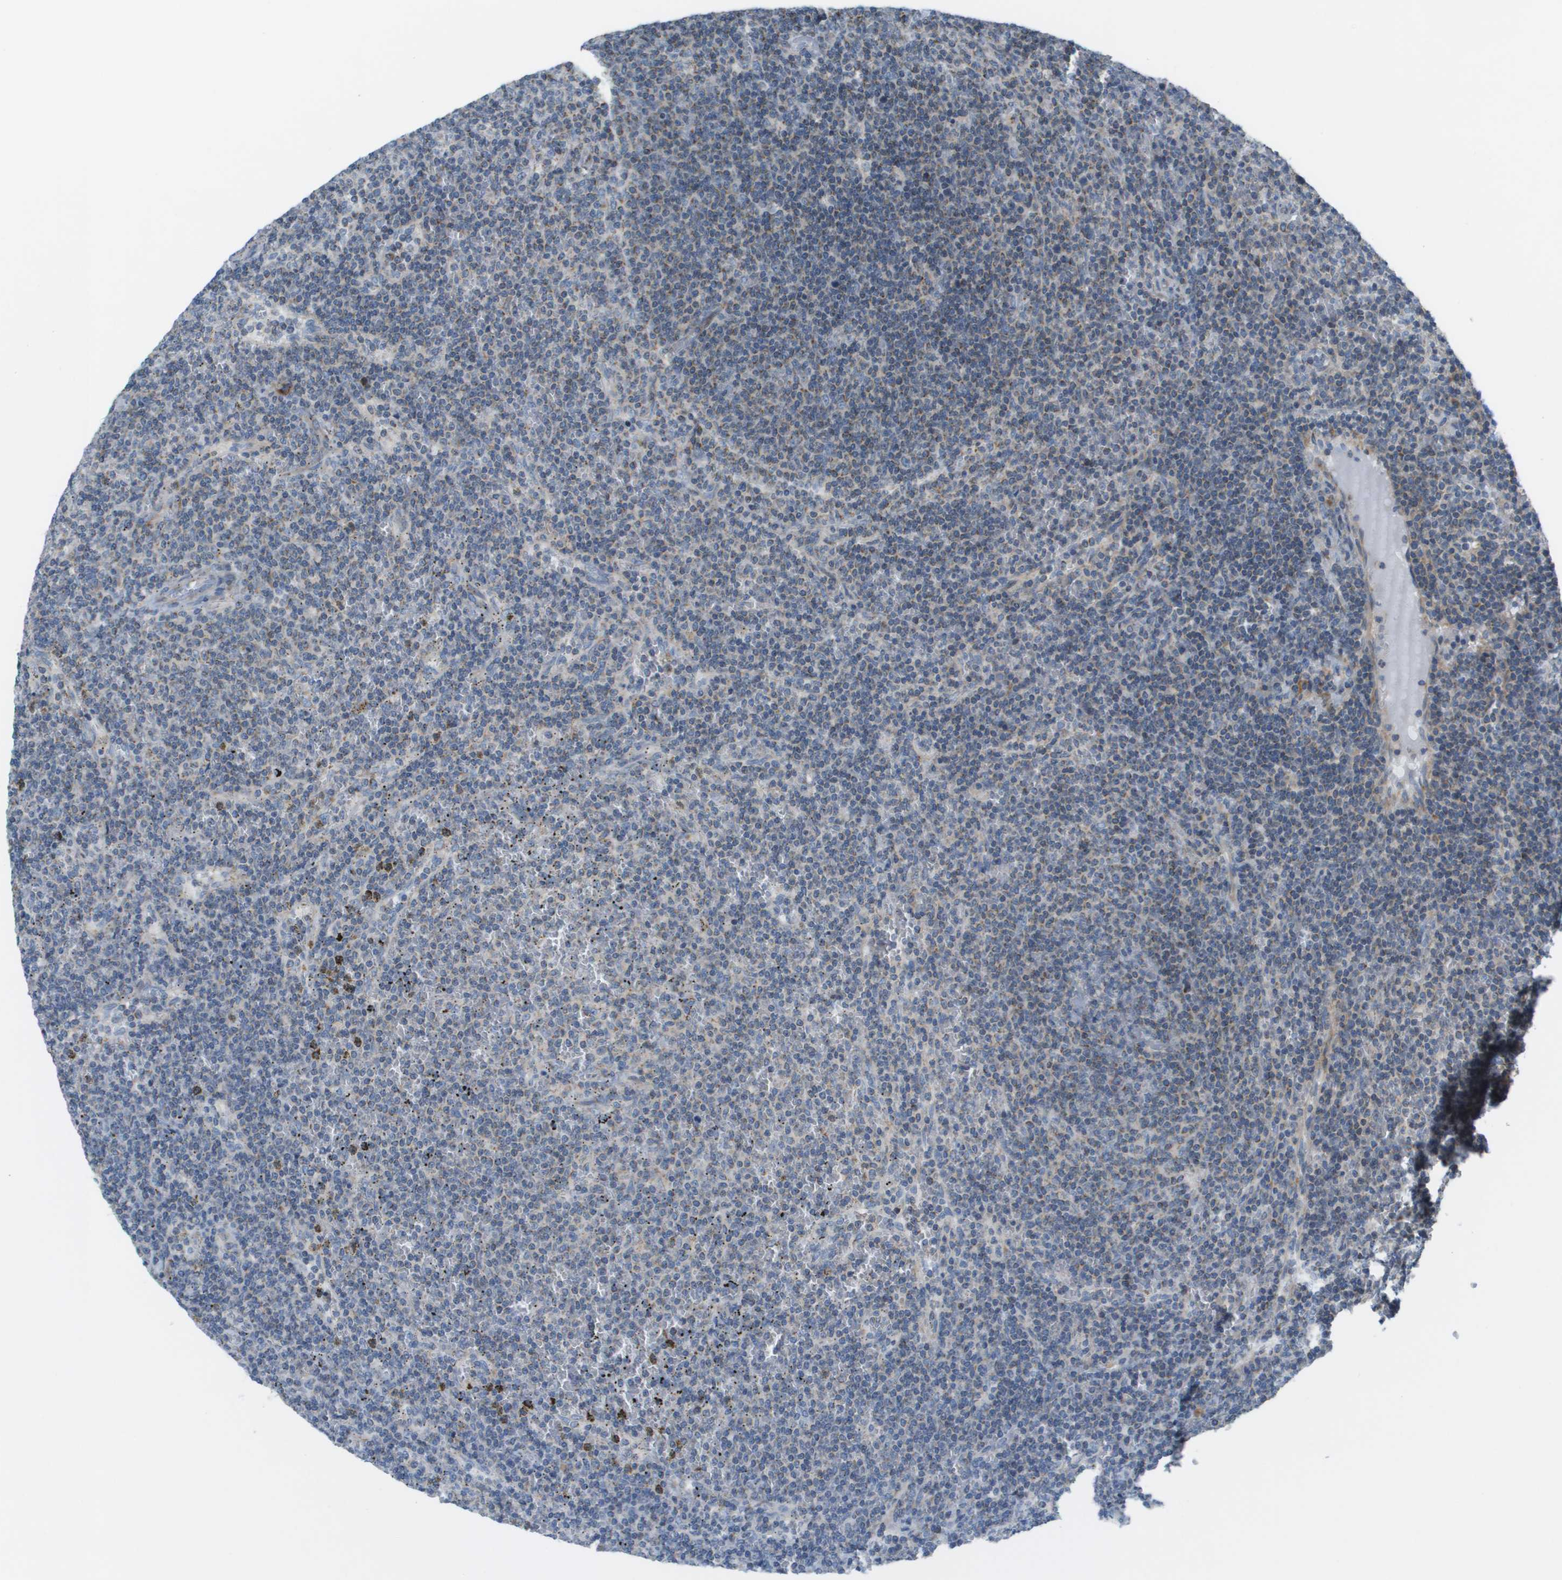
{"staining": {"intensity": "negative", "quantity": "none", "location": "none"}, "tissue": "lymphoma", "cell_type": "Tumor cells", "image_type": "cancer", "snomed": [{"axis": "morphology", "description": "Malignant lymphoma, non-Hodgkin's type, Low grade"}, {"axis": "topography", "description": "Spleen"}], "caption": "IHC histopathology image of neoplastic tissue: human low-grade malignant lymphoma, non-Hodgkin's type stained with DAB (3,3'-diaminobenzidine) shows no significant protein expression in tumor cells.", "gene": "GALNT6", "patient": {"sex": "female", "age": 50}}